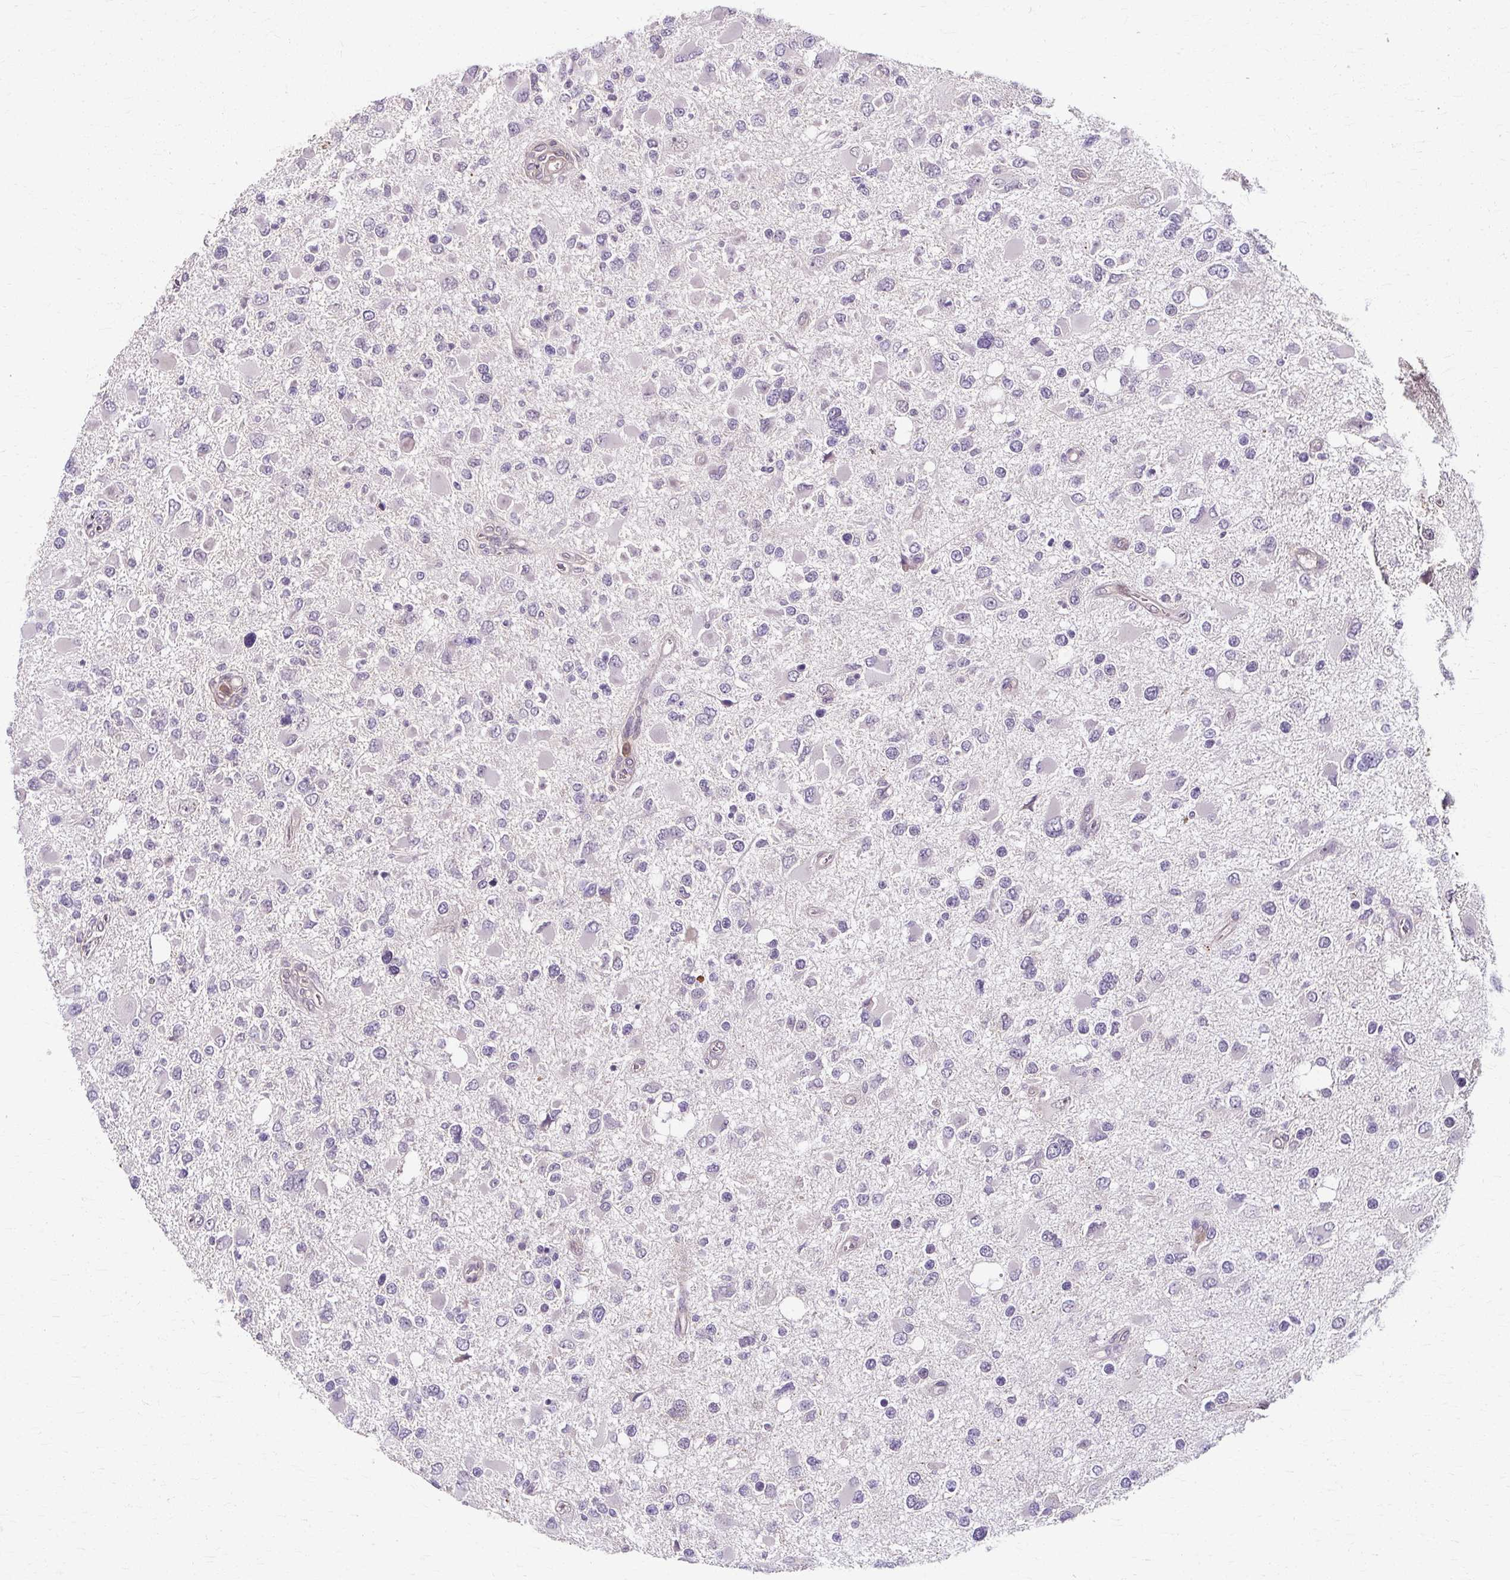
{"staining": {"intensity": "negative", "quantity": "none", "location": "none"}, "tissue": "glioma", "cell_type": "Tumor cells", "image_type": "cancer", "snomed": [{"axis": "morphology", "description": "Glioma, malignant, High grade"}, {"axis": "topography", "description": "Brain"}], "caption": "Malignant high-grade glioma was stained to show a protein in brown. There is no significant positivity in tumor cells.", "gene": "ZNF555", "patient": {"sex": "male", "age": 53}}